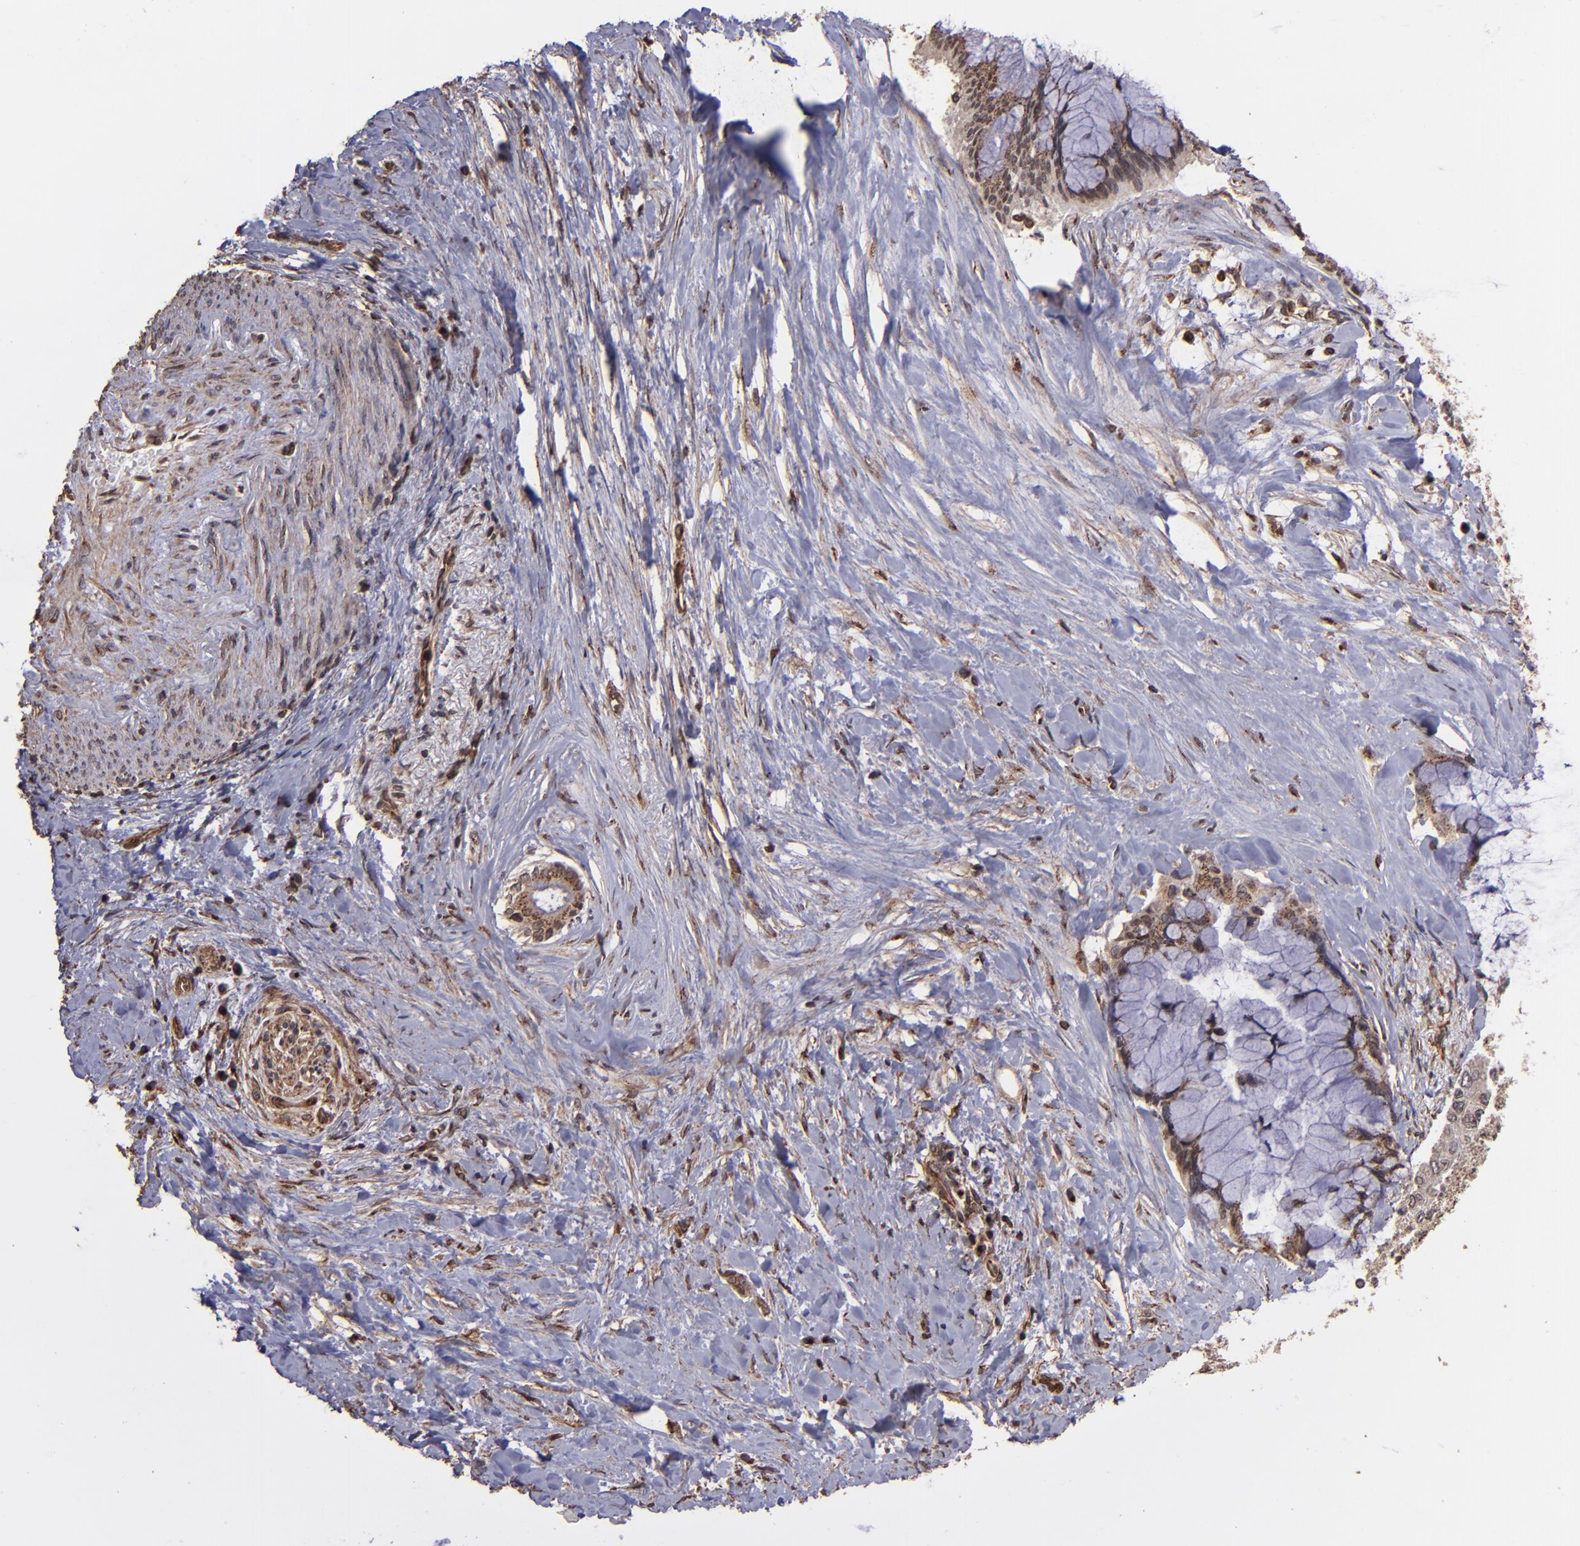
{"staining": {"intensity": "moderate", "quantity": "25%-75%", "location": "cytoplasmic/membranous"}, "tissue": "pancreatic cancer", "cell_type": "Tumor cells", "image_type": "cancer", "snomed": [{"axis": "morphology", "description": "Adenocarcinoma, NOS"}, {"axis": "topography", "description": "Pancreas"}], "caption": "Pancreatic cancer stained with a protein marker exhibits moderate staining in tumor cells.", "gene": "TRIP11", "patient": {"sex": "male", "age": 59}}